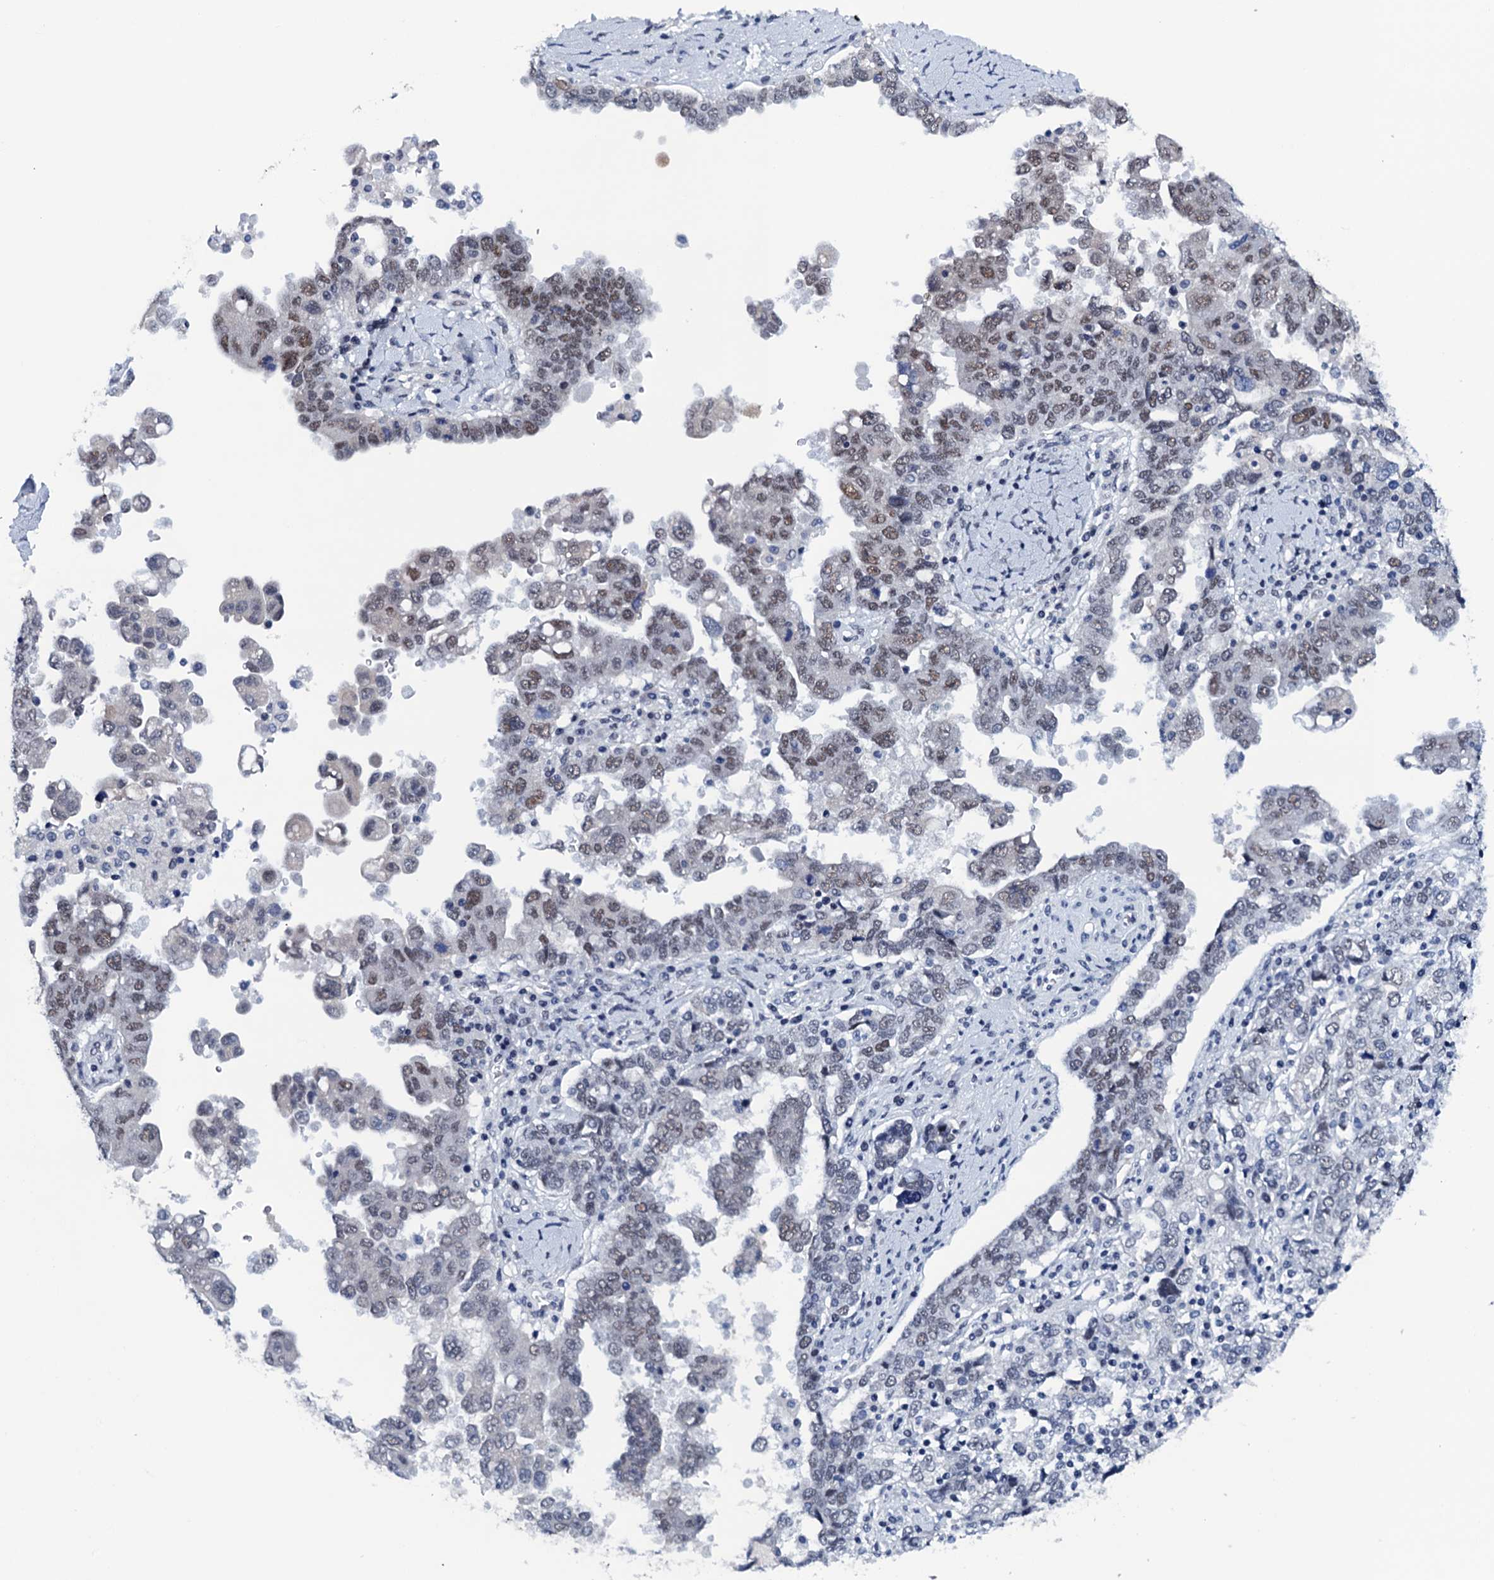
{"staining": {"intensity": "weak", "quantity": ">75%", "location": "nuclear"}, "tissue": "ovarian cancer", "cell_type": "Tumor cells", "image_type": "cancer", "snomed": [{"axis": "morphology", "description": "Carcinoma, endometroid"}, {"axis": "topography", "description": "Ovary"}], "caption": "The photomicrograph shows a brown stain indicating the presence of a protein in the nuclear of tumor cells in ovarian endometroid carcinoma. (Stains: DAB (3,3'-diaminobenzidine) in brown, nuclei in blue, Microscopy: brightfield microscopy at high magnification).", "gene": "FNBP4", "patient": {"sex": "female", "age": 62}}